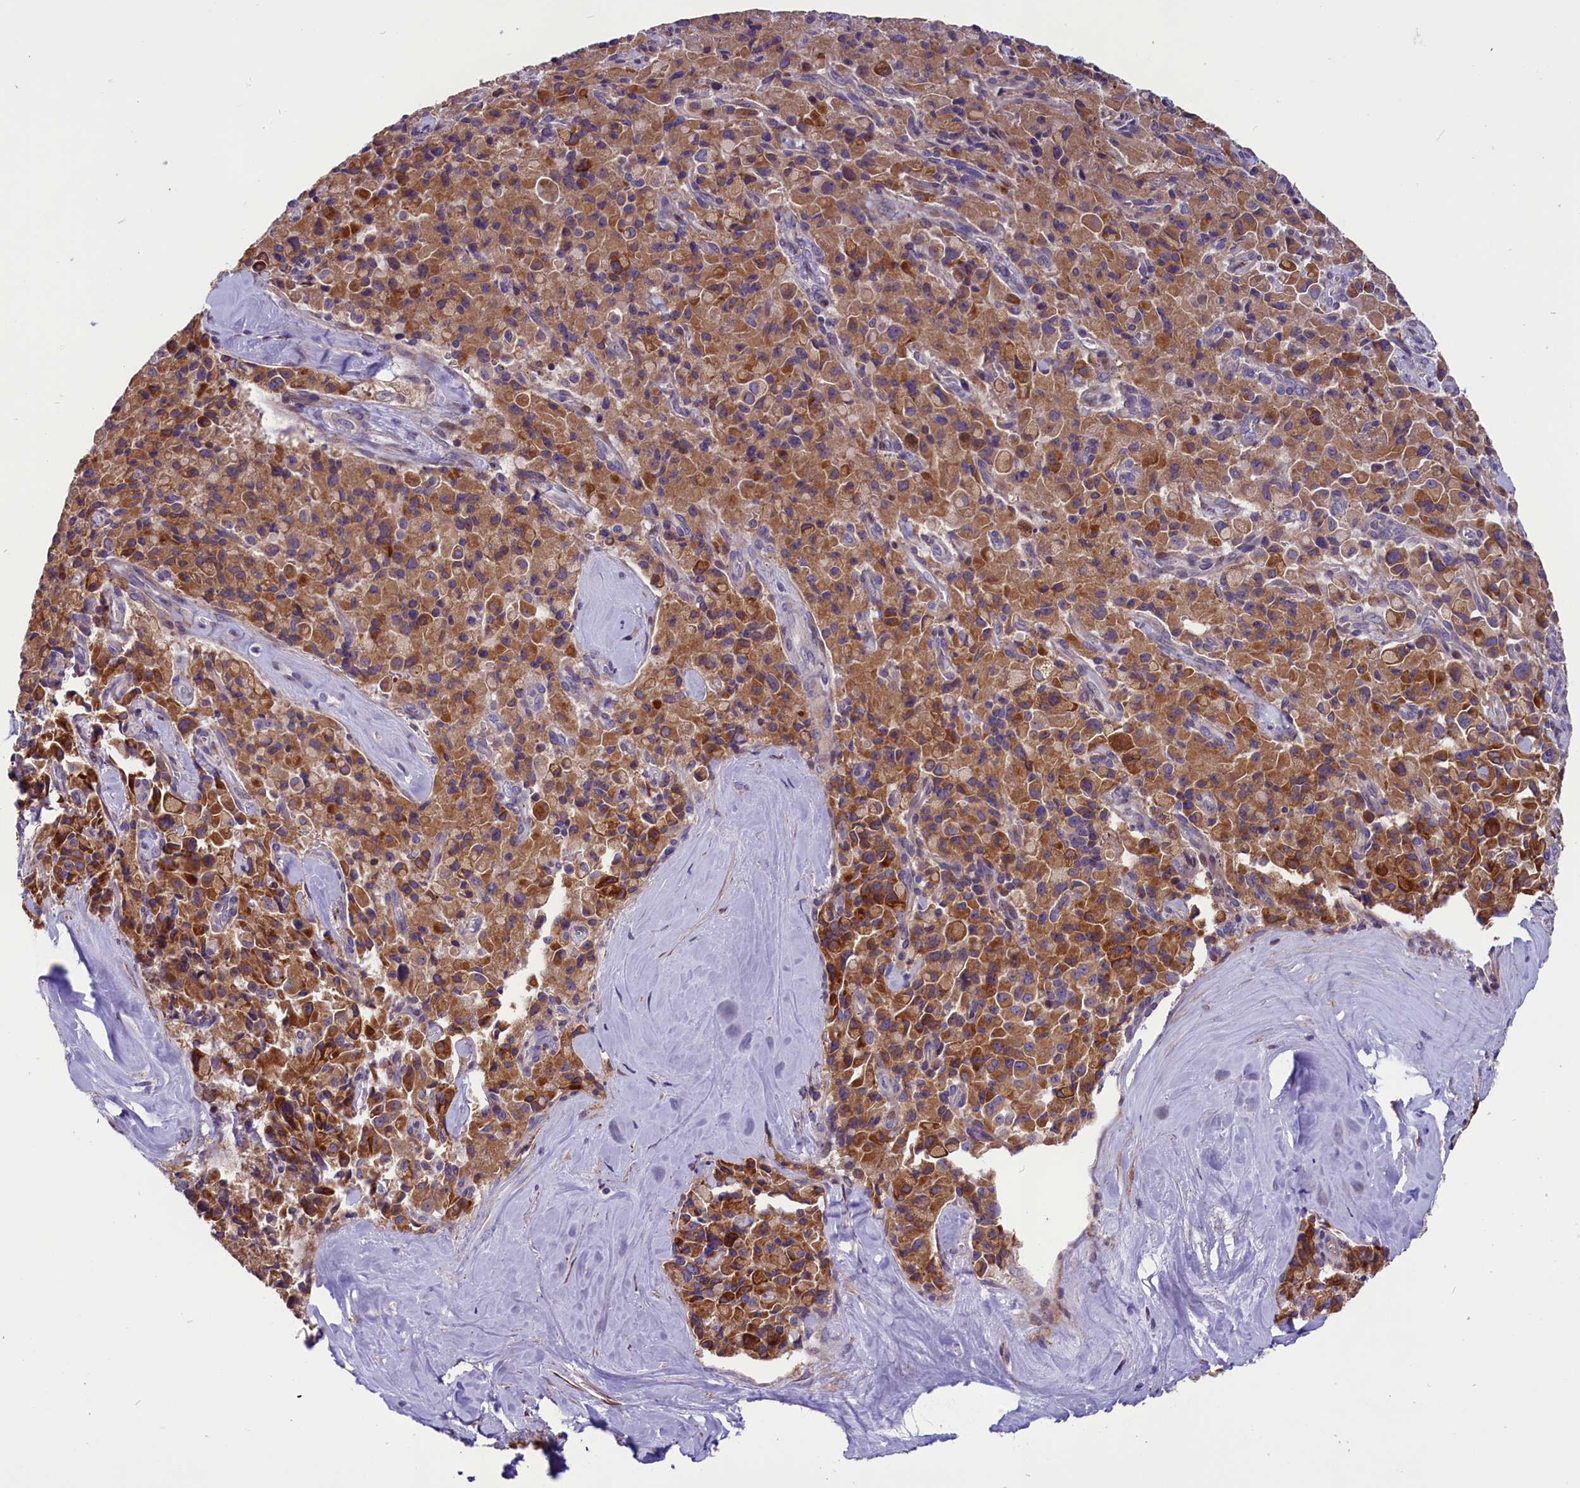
{"staining": {"intensity": "moderate", "quantity": ">75%", "location": "cytoplasmic/membranous"}, "tissue": "pancreatic cancer", "cell_type": "Tumor cells", "image_type": "cancer", "snomed": [{"axis": "morphology", "description": "Adenocarcinoma, NOS"}, {"axis": "topography", "description": "Pancreas"}], "caption": "Tumor cells display moderate cytoplasmic/membranous positivity in about >75% of cells in pancreatic cancer (adenocarcinoma).", "gene": "MIEF2", "patient": {"sex": "male", "age": 65}}